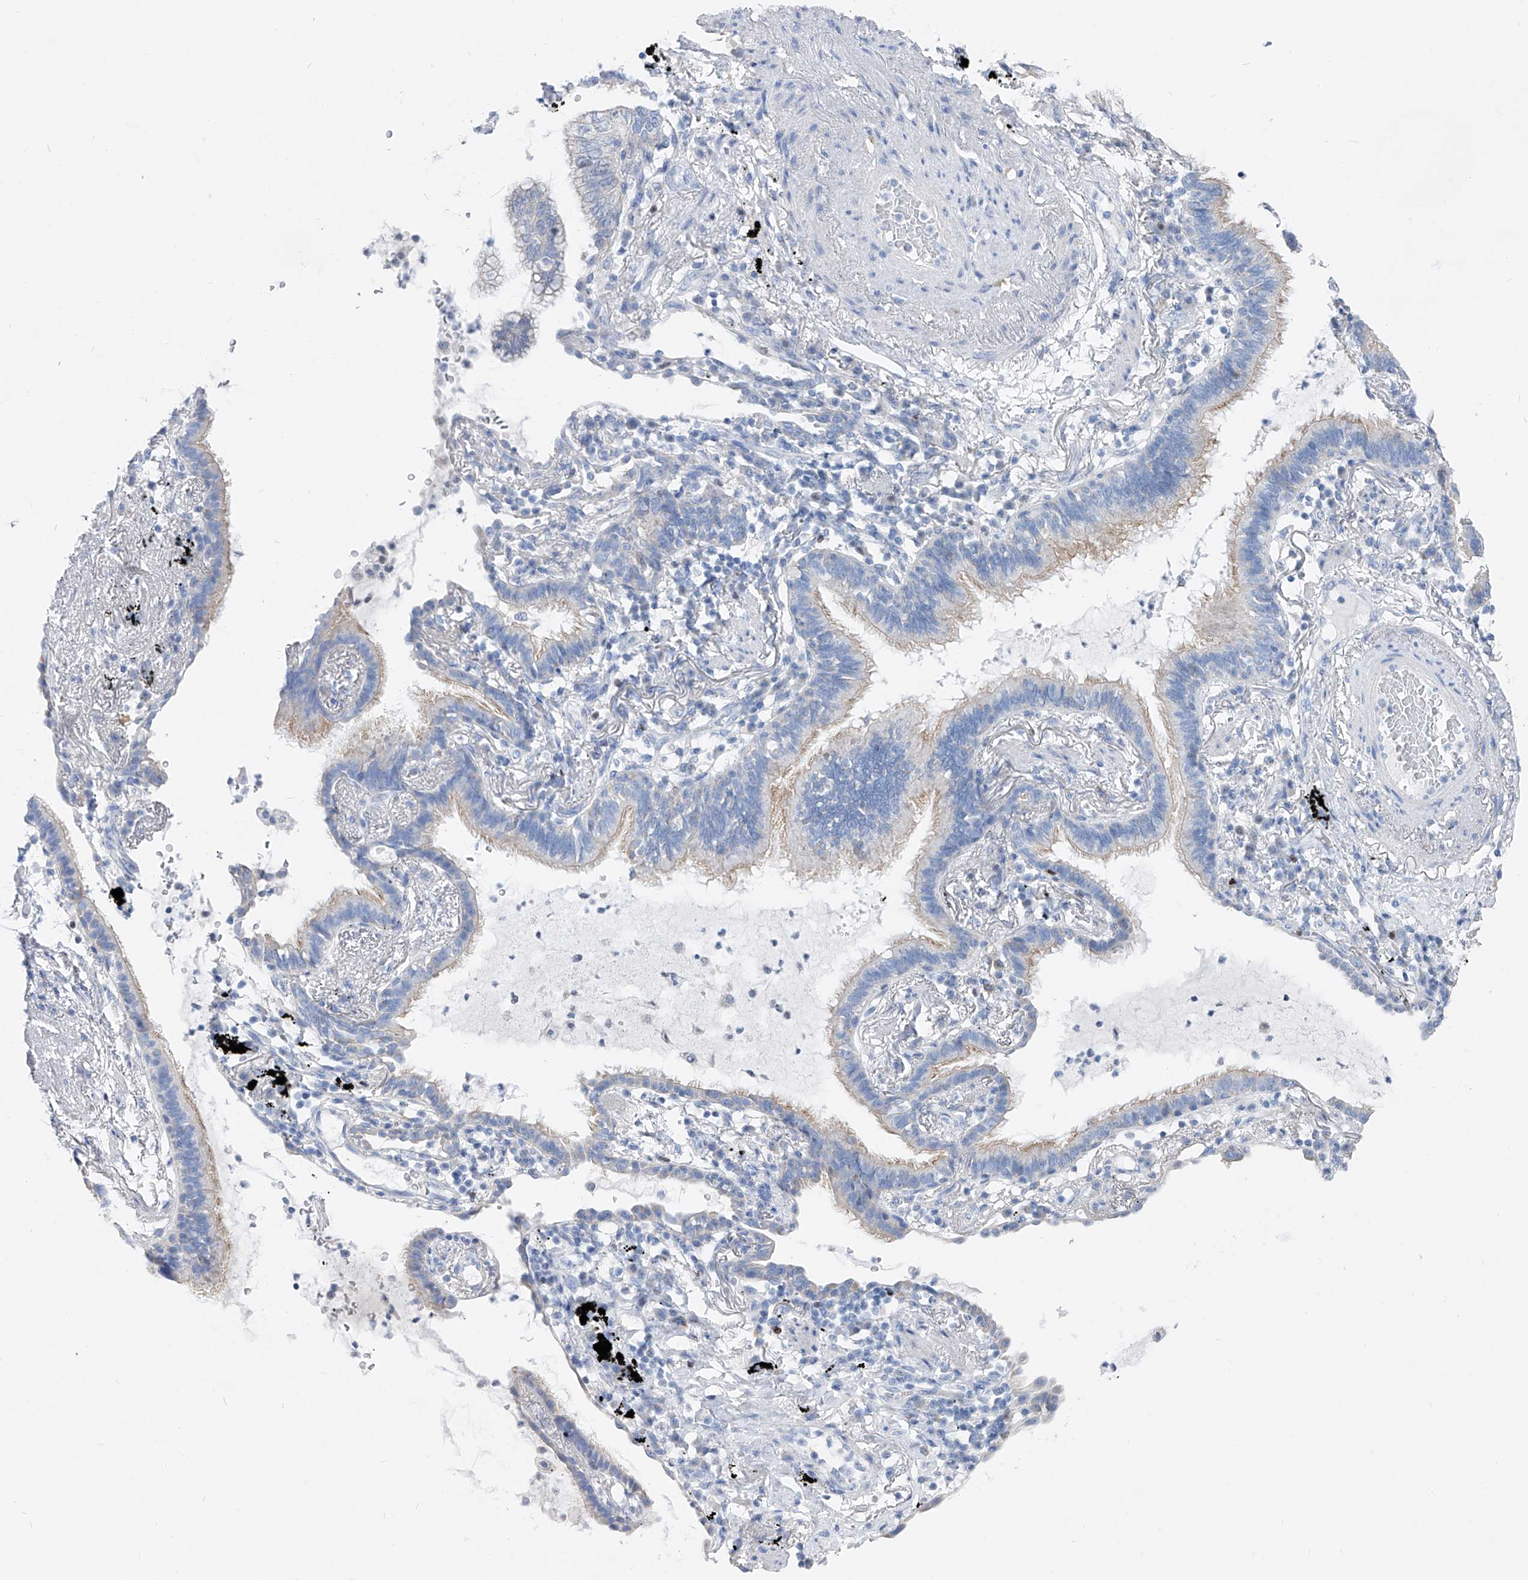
{"staining": {"intensity": "negative", "quantity": "none", "location": "none"}, "tissue": "lung cancer", "cell_type": "Tumor cells", "image_type": "cancer", "snomed": [{"axis": "morphology", "description": "Adenocarcinoma, NOS"}, {"axis": "topography", "description": "Lung"}], "caption": "IHC image of human lung cancer (adenocarcinoma) stained for a protein (brown), which exhibits no positivity in tumor cells.", "gene": "FRS3", "patient": {"sex": "female", "age": 70}}